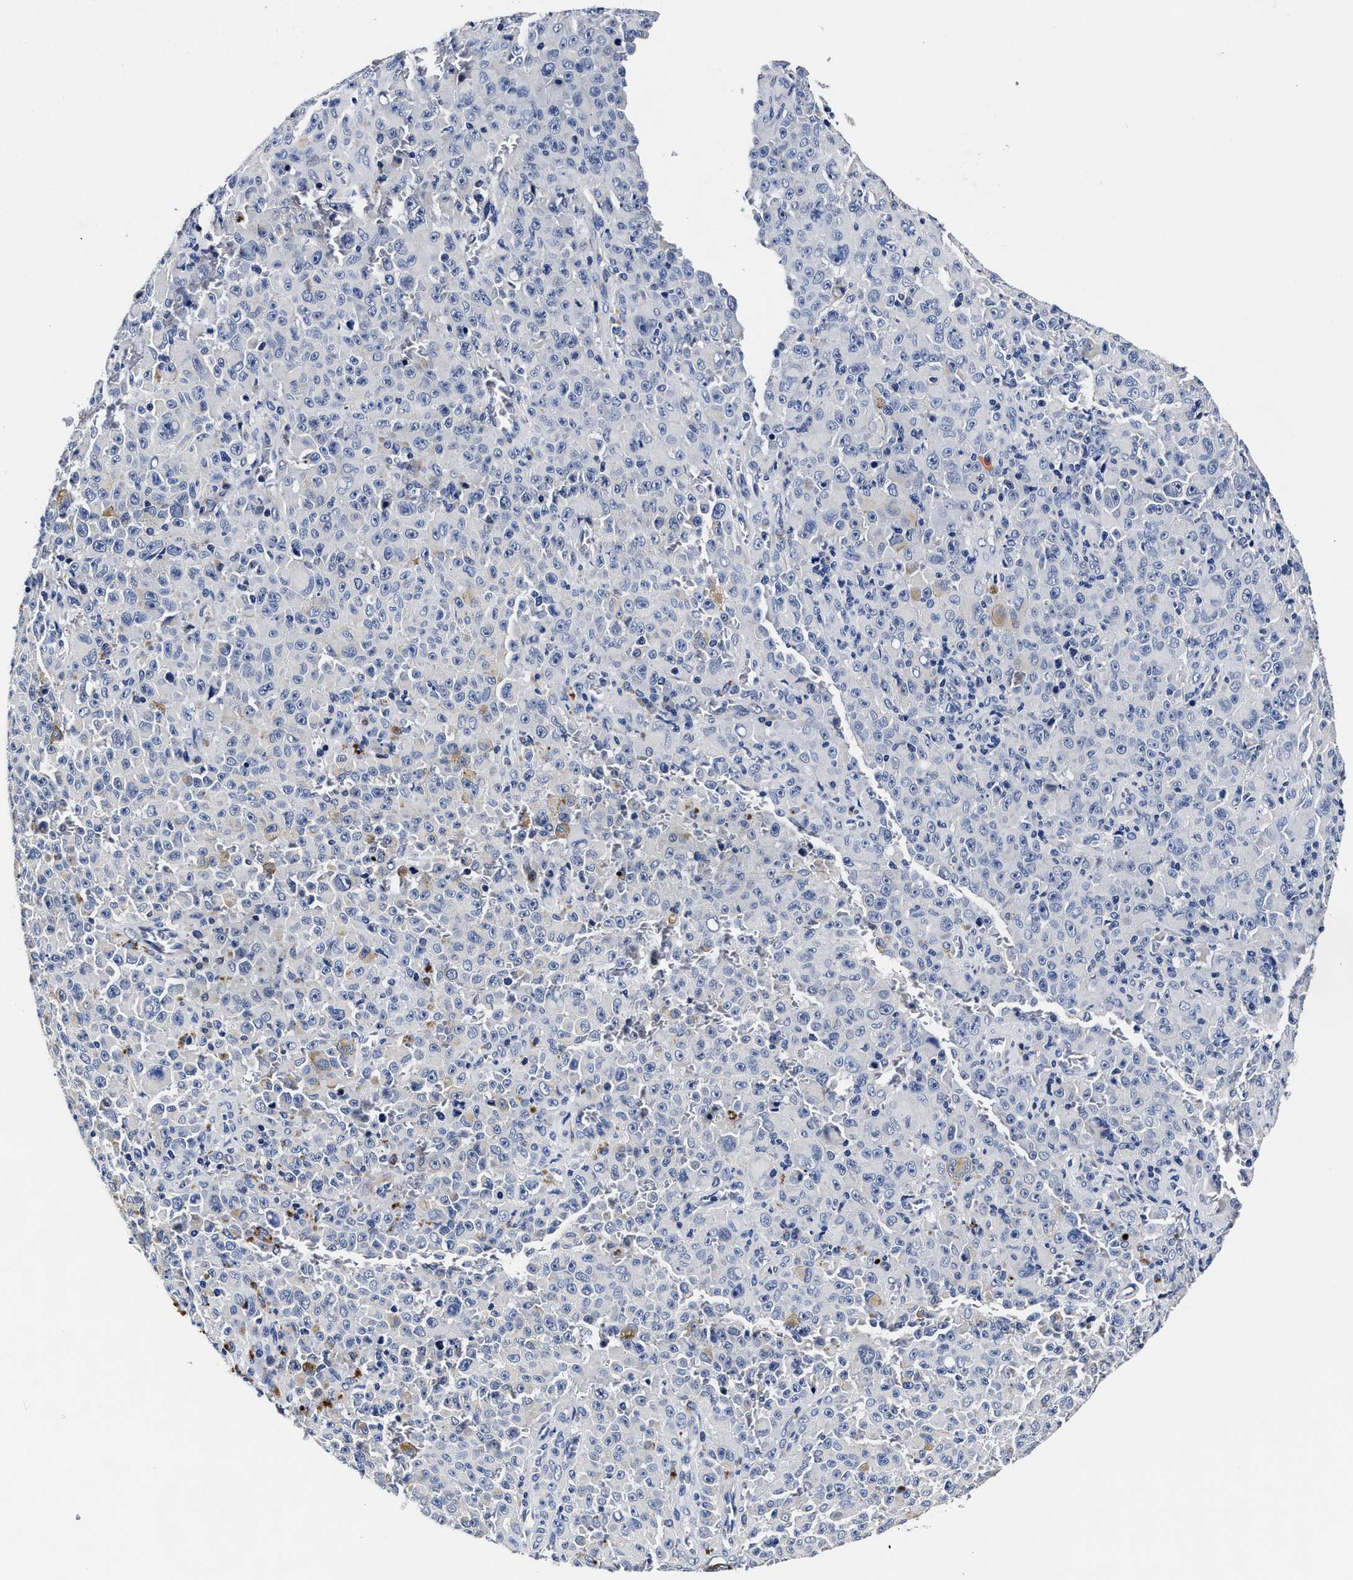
{"staining": {"intensity": "negative", "quantity": "none", "location": "none"}, "tissue": "melanoma", "cell_type": "Tumor cells", "image_type": "cancer", "snomed": [{"axis": "morphology", "description": "Malignant melanoma, NOS"}, {"axis": "topography", "description": "Skin"}], "caption": "This is a photomicrograph of immunohistochemistry (IHC) staining of malignant melanoma, which shows no positivity in tumor cells.", "gene": "OLFML2A", "patient": {"sex": "female", "age": 82}}